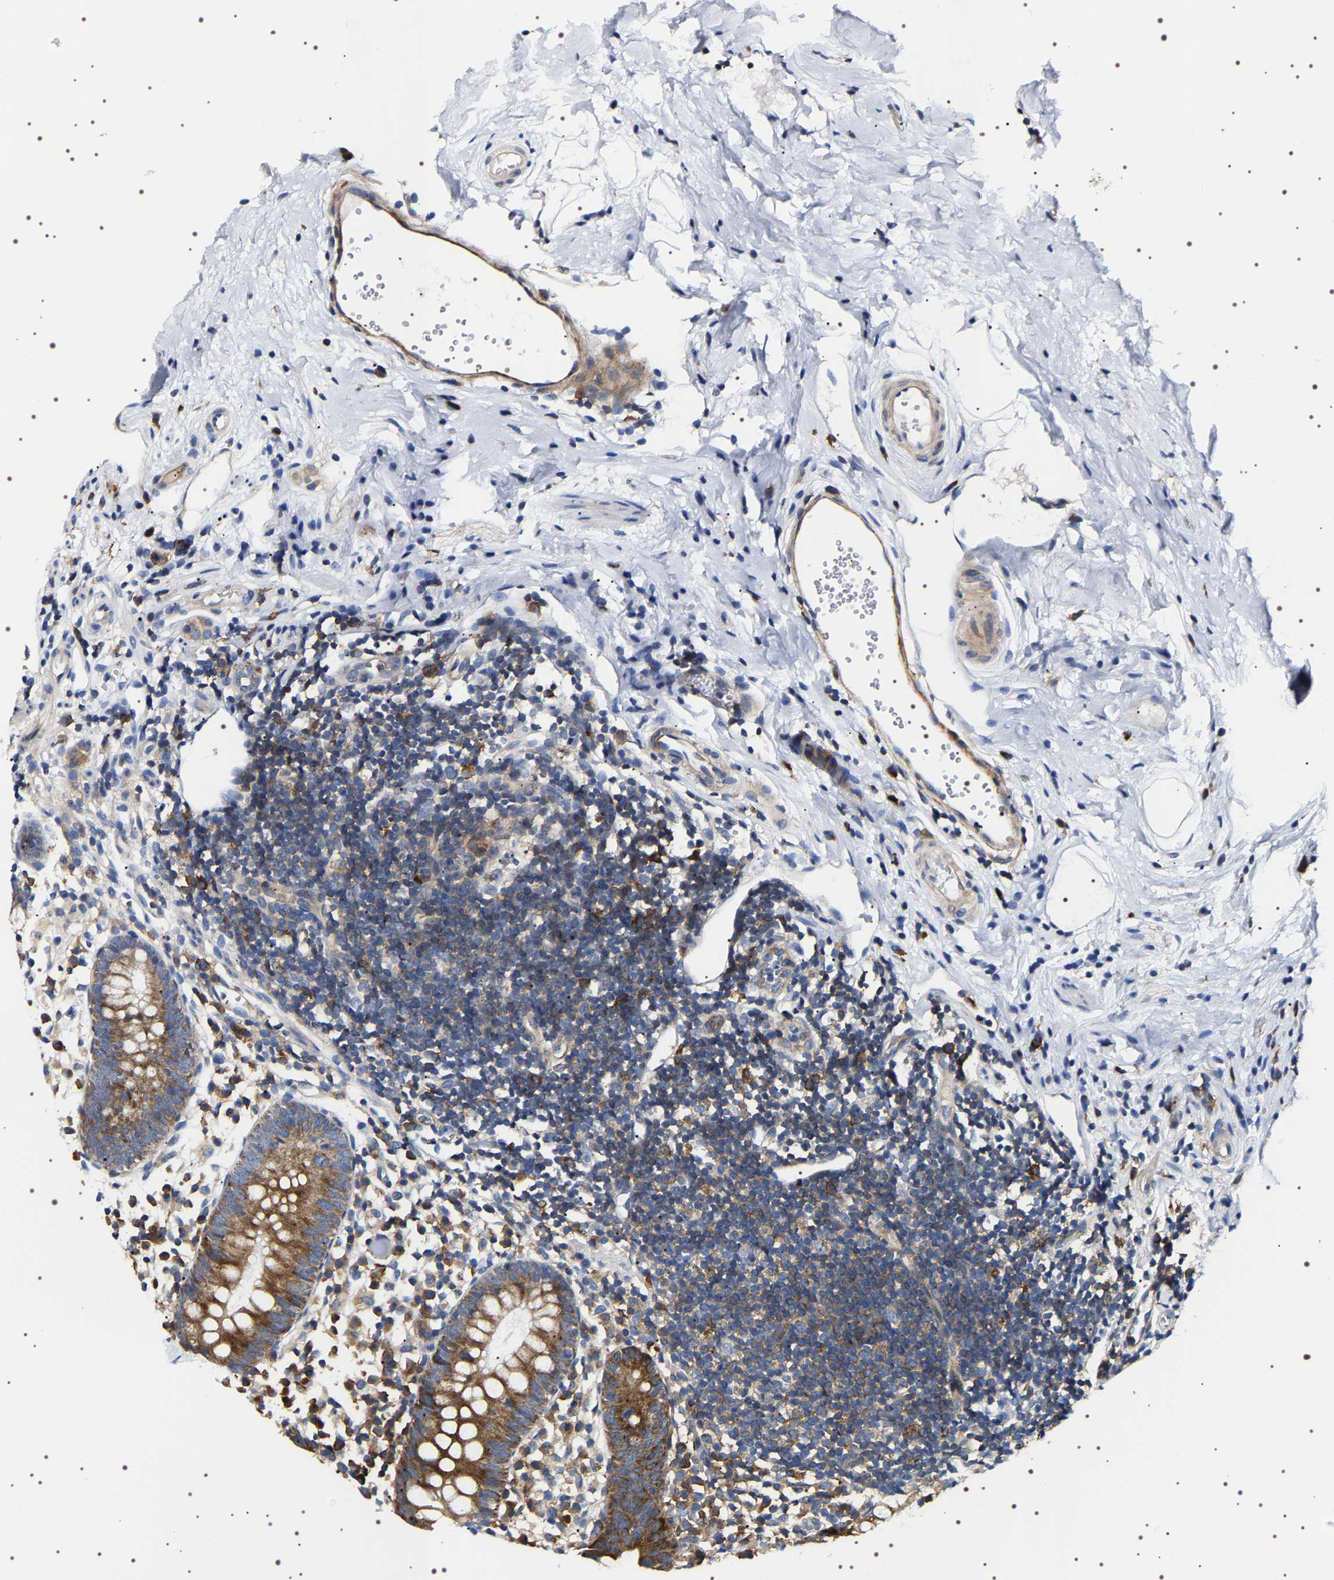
{"staining": {"intensity": "moderate", "quantity": ">75%", "location": "cytoplasmic/membranous"}, "tissue": "appendix", "cell_type": "Glandular cells", "image_type": "normal", "snomed": [{"axis": "morphology", "description": "Normal tissue, NOS"}, {"axis": "topography", "description": "Appendix"}], "caption": "Benign appendix demonstrates moderate cytoplasmic/membranous staining in approximately >75% of glandular cells.", "gene": "SQLE", "patient": {"sex": "female", "age": 20}}